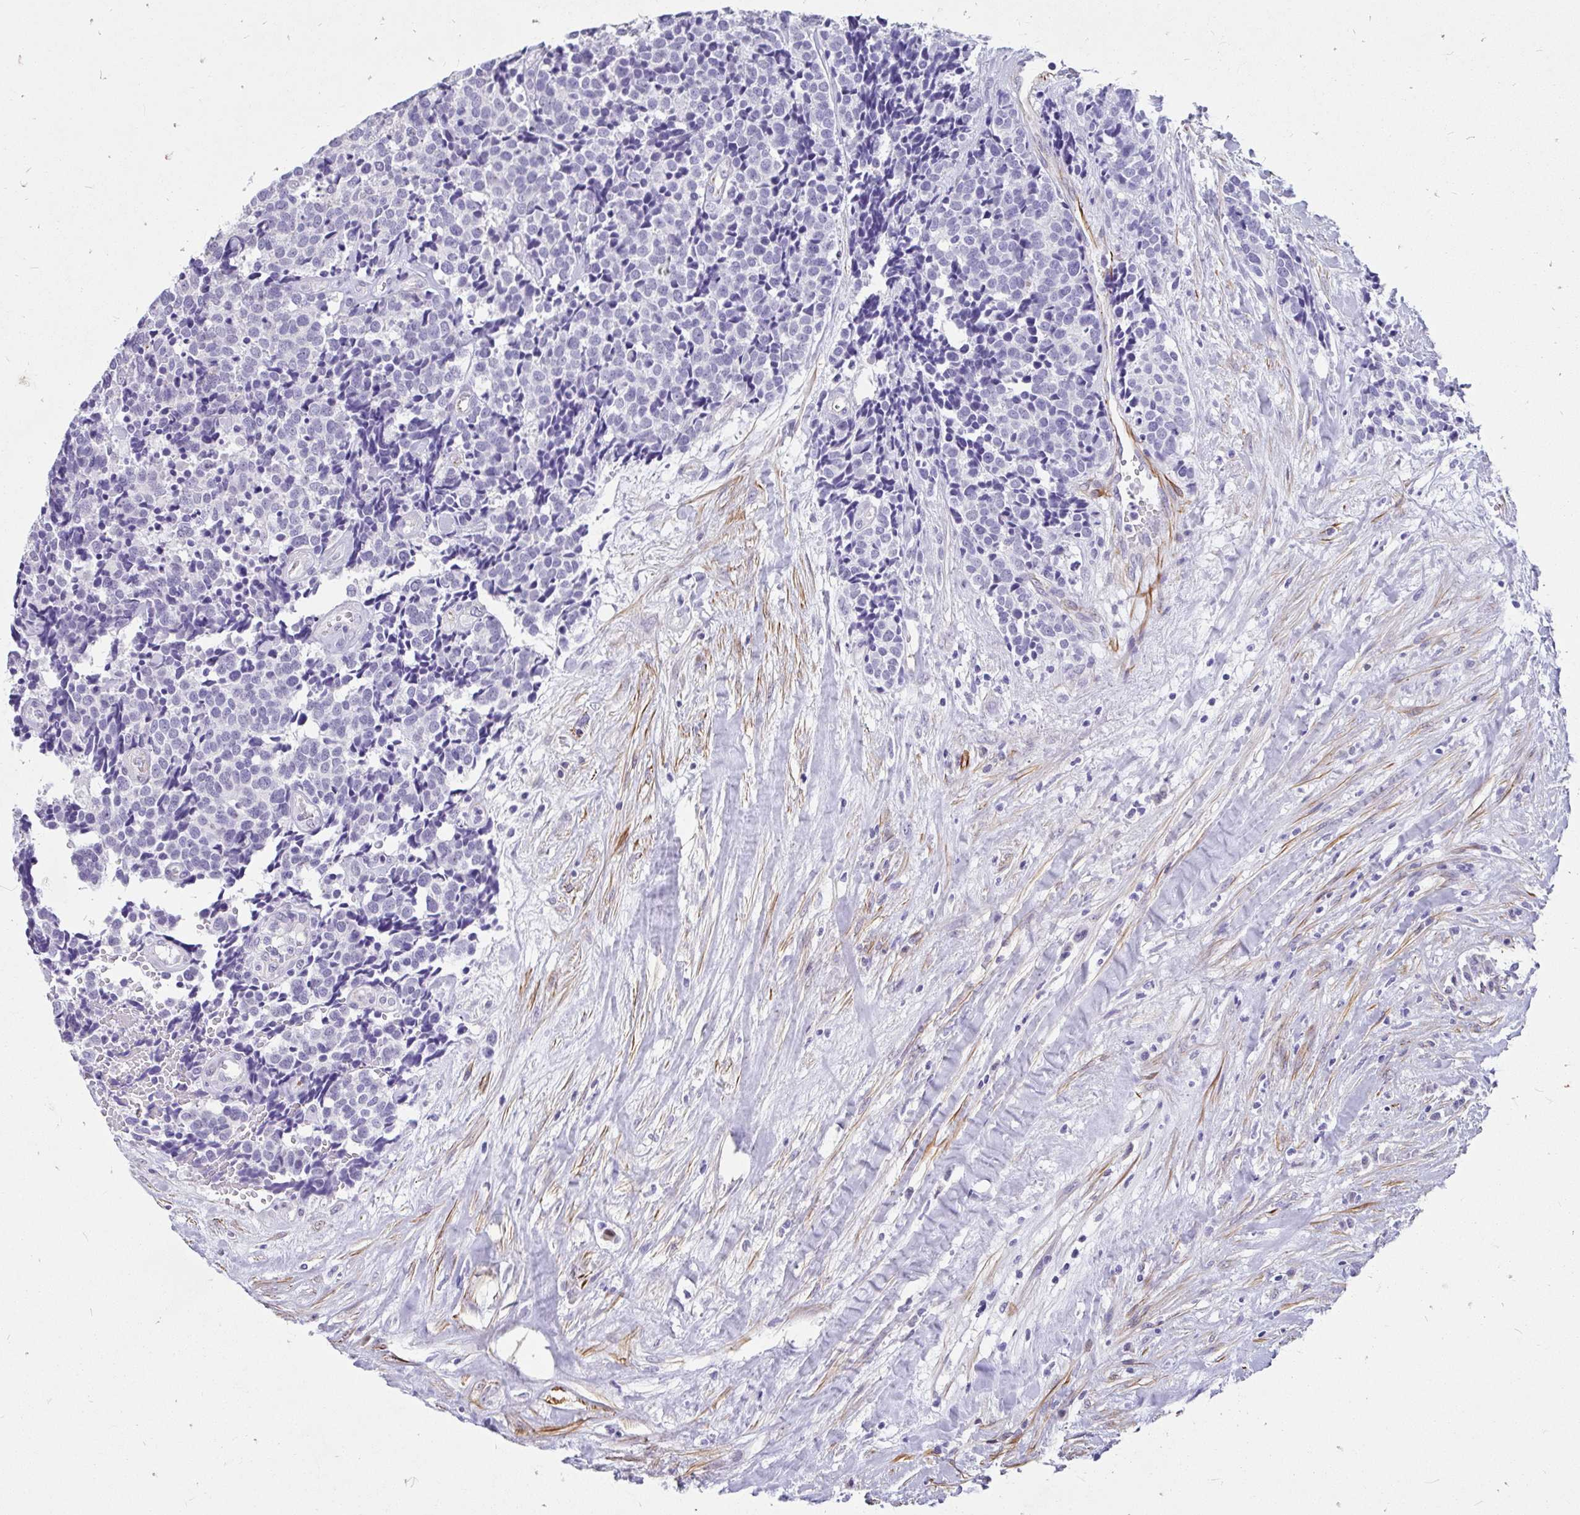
{"staining": {"intensity": "negative", "quantity": "none", "location": "none"}, "tissue": "carcinoid", "cell_type": "Tumor cells", "image_type": "cancer", "snomed": [{"axis": "morphology", "description": "Carcinoid, malignant, NOS"}, {"axis": "topography", "description": "Skin"}], "caption": "Immunohistochemistry micrograph of carcinoid (malignant) stained for a protein (brown), which demonstrates no staining in tumor cells.", "gene": "EML5", "patient": {"sex": "female", "age": 79}}